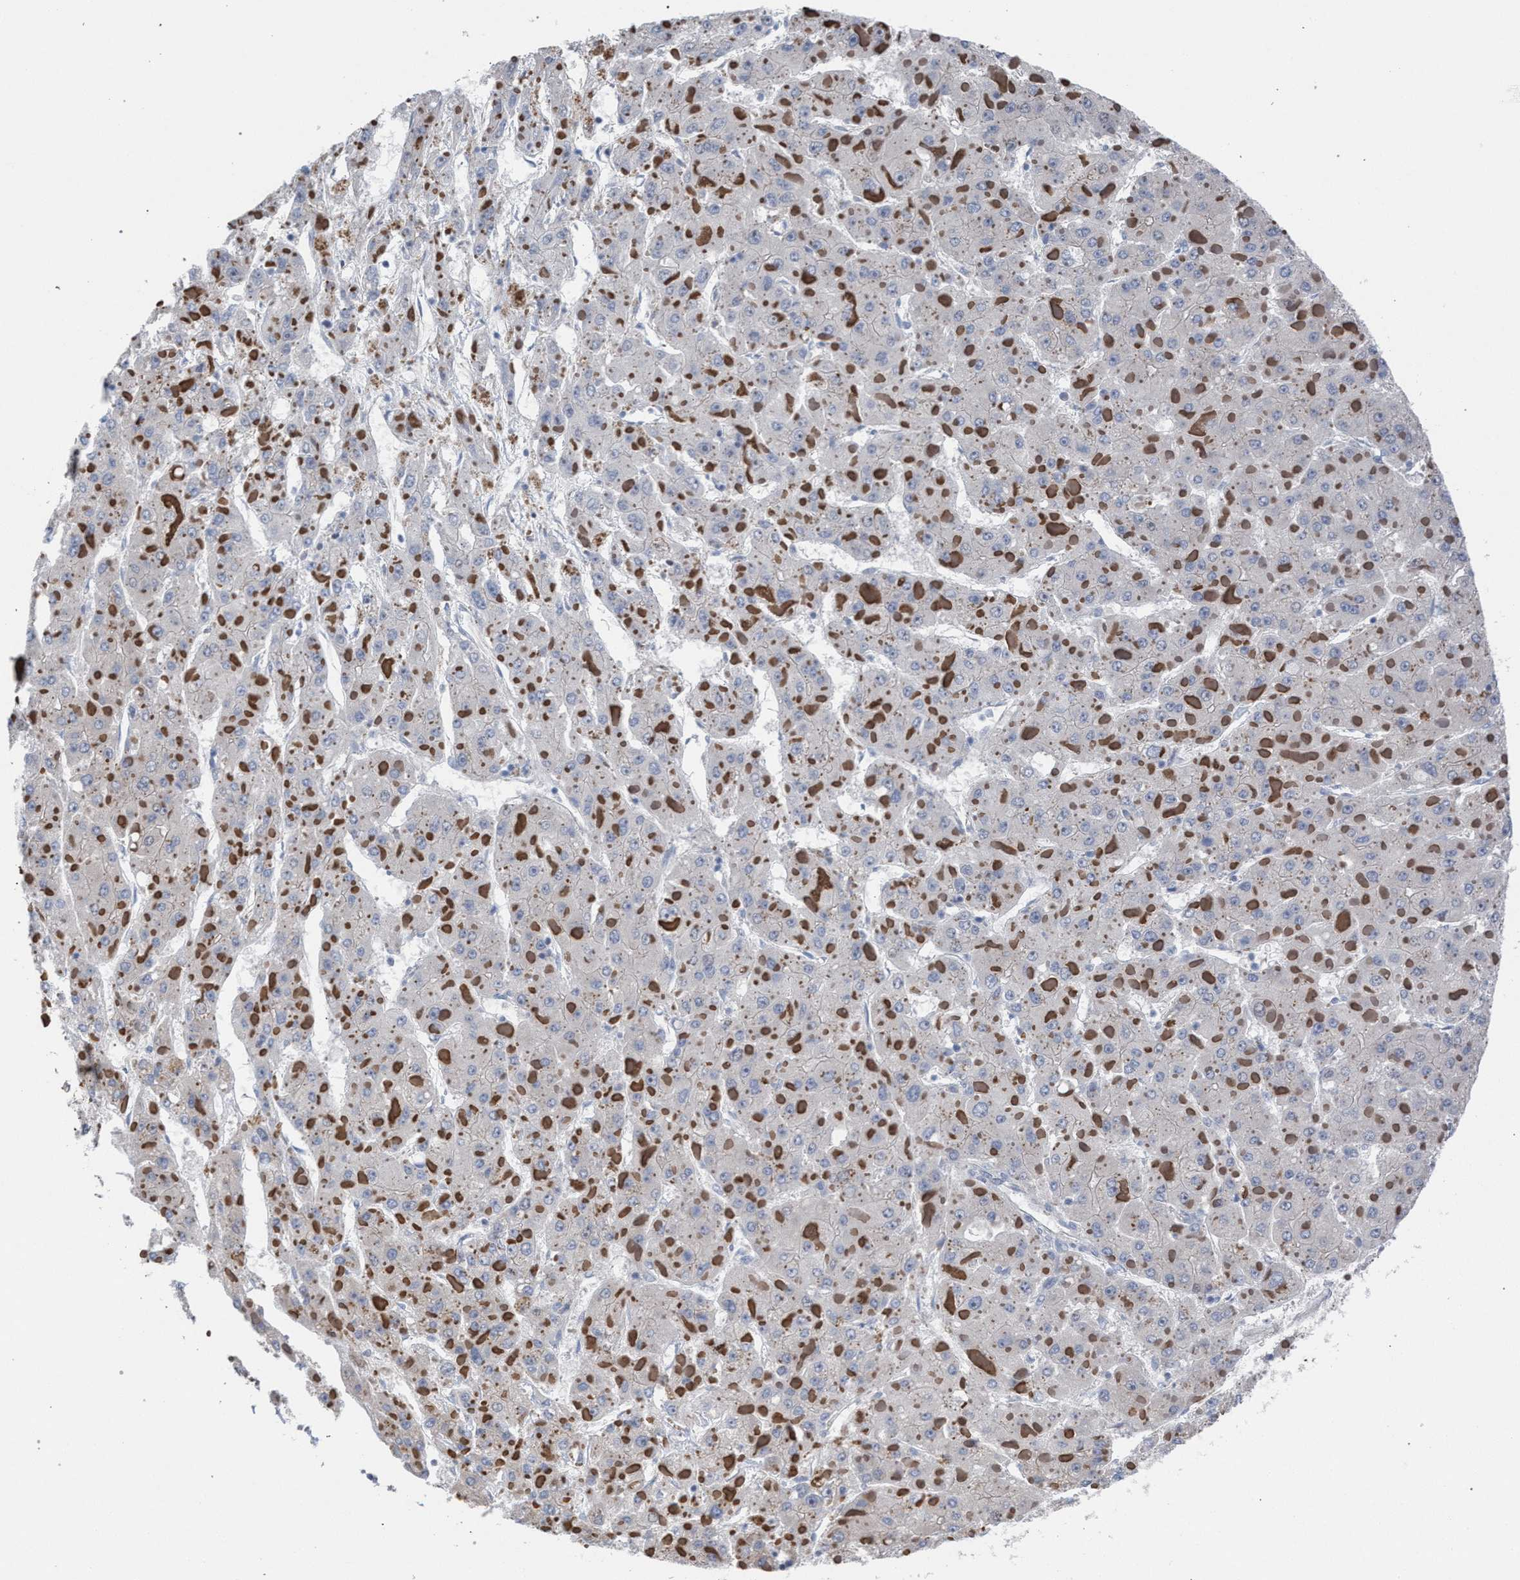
{"staining": {"intensity": "negative", "quantity": "none", "location": "none"}, "tissue": "liver cancer", "cell_type": "Tumor cells", "image_type": "cancer", "snomed": [{"axis": "morphology", "description": "Carcinoma, Hepatocellular, NOS"}, {"axis": "topography", "description": "Liver"}], "caption": "The micrograph shows no staining of tumor cells in hepatocellular carcinoma (liver). (DAB (3,3'-diaminobenzidine) immunohistochemistry, high magnification).", "gene": "RNF135", "patient": {"sex": "female", "age": 73}}